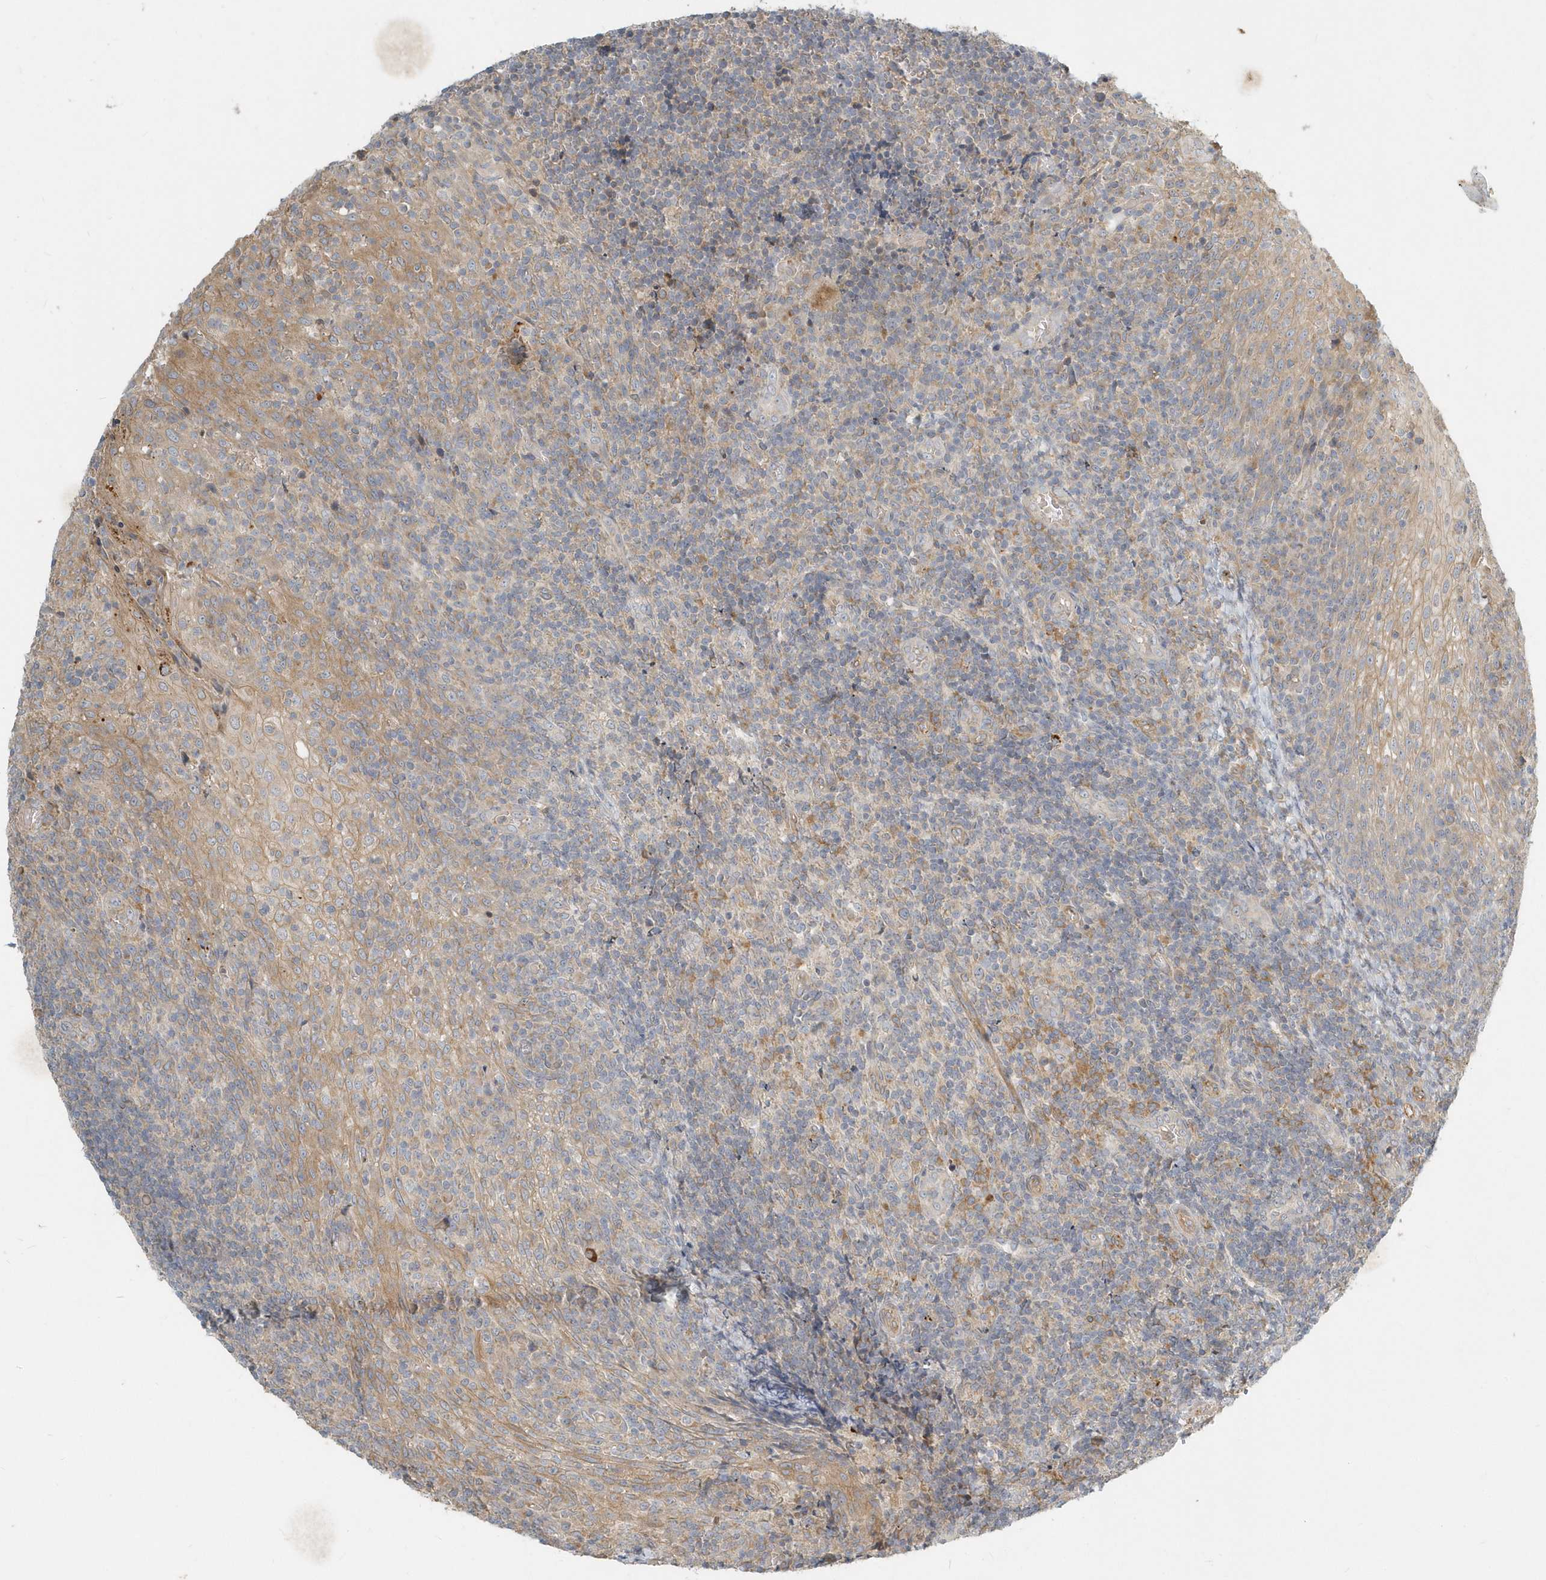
{"staining": {"intensity": "weak", "quantity": "<25%", "location": "cytoplasmic/membranous"}, "tissue": "tonsil", "cell_type": "Germinal center cells", "image_type": "normal", "snomed": [{"axis": "morphology", "description": "Normal tissue, NOS"}, {"axis": "topography", "description": "Tonsil"}], "caption": "The image shows no significant staining in germinal center cells of tonsil. (Brightfield microscopy of DAB immunohistochemistry (IHC) at high magnification).", "gene": "NAPB", "patient": {"sex": "female", "age": 19}}